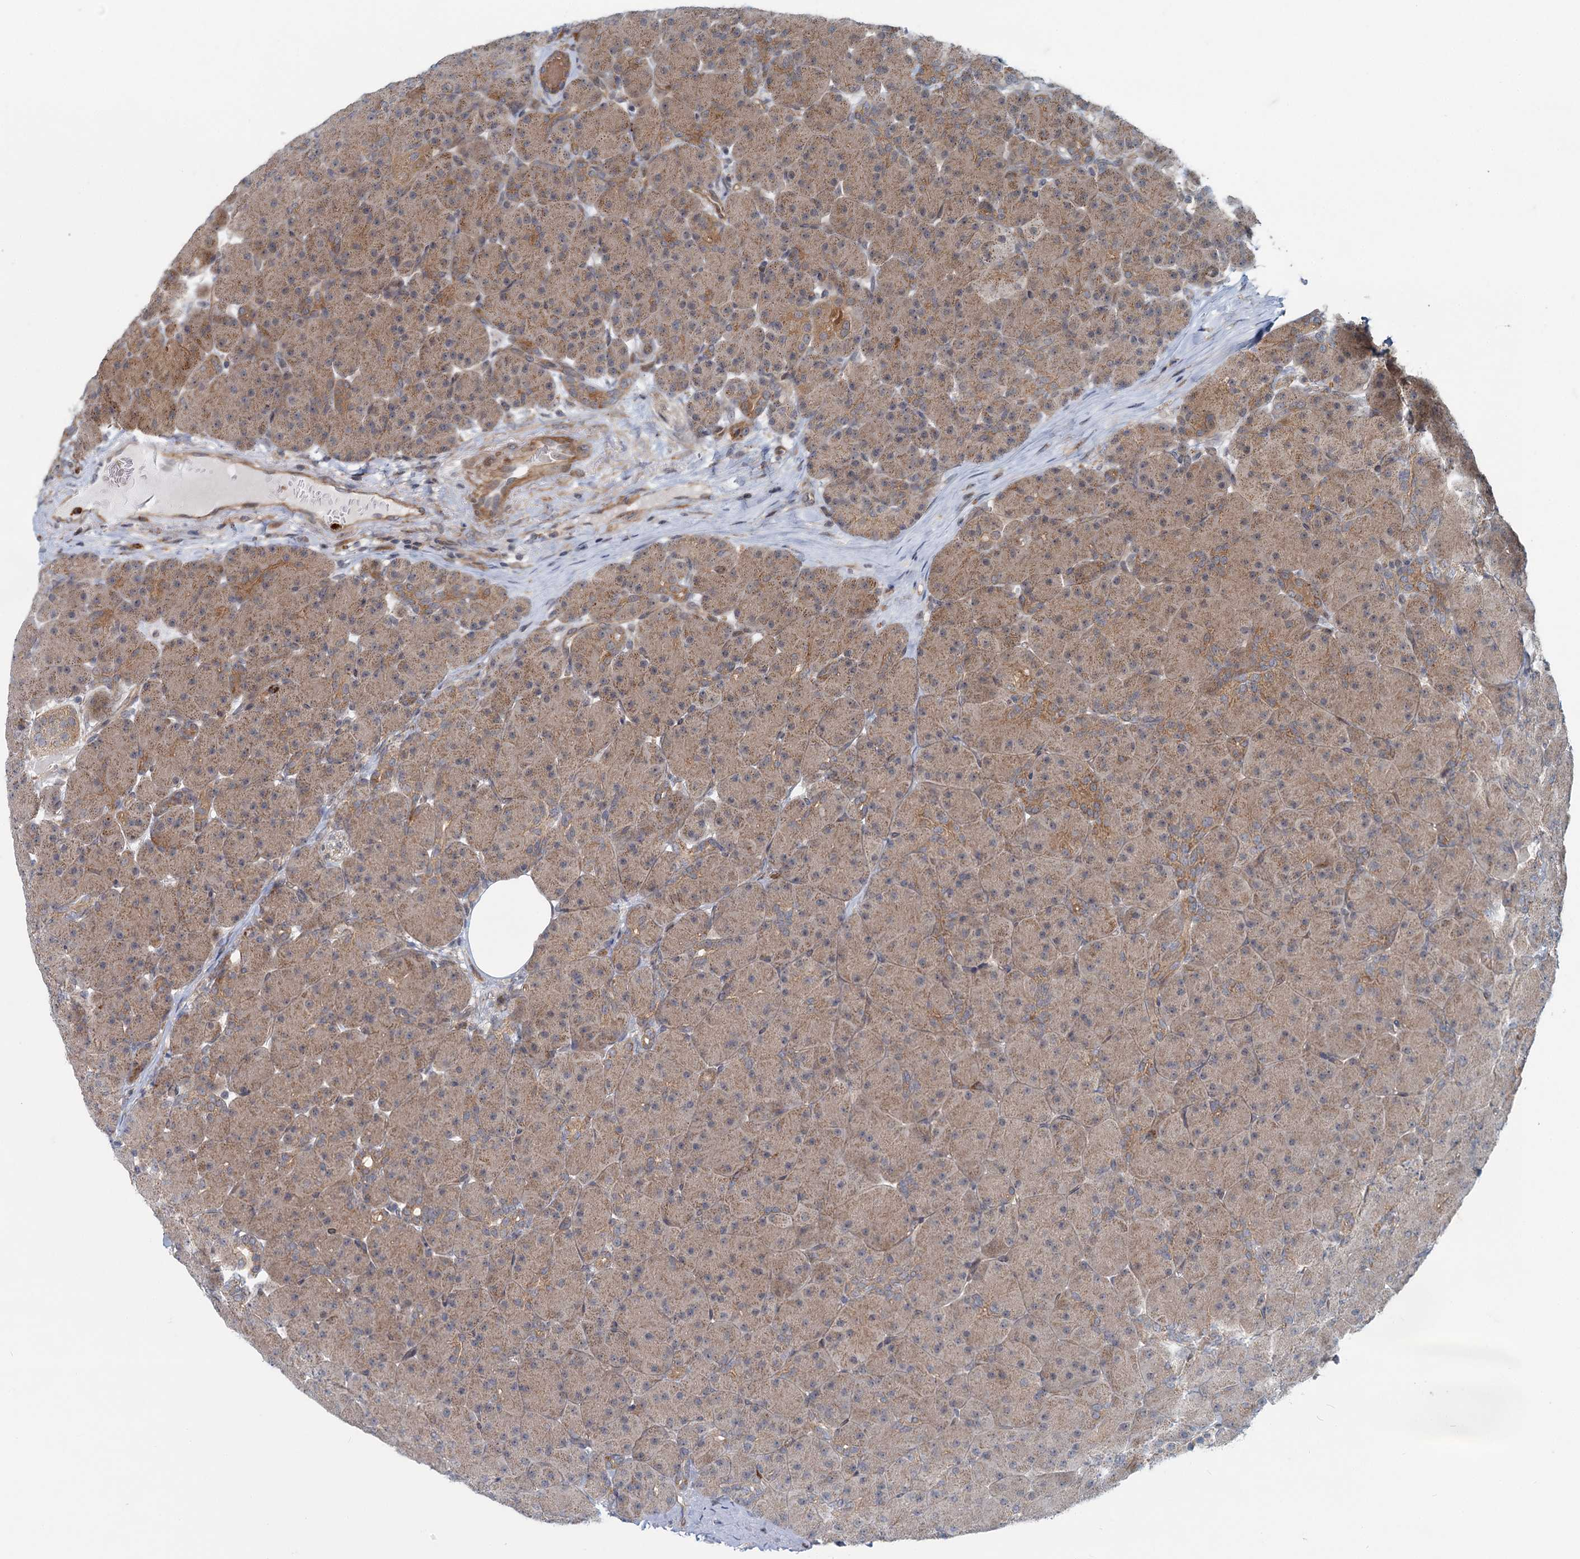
{"staining": {"intensity": "moderate", "quantity": ">75%", "location": "cytoplasmic/membranous"}, "tissue": "pancreas", "cell_type": "Exocrine glandular cells", "image_type": "normal", "snomed": [{"axis": "morphology", "description": "Normal tissue, NOS"}, {"axis": "topography", "description": "Pancreas"}], "caption": "Pancreas stained for a protein (brown) displays moderate cytoplasmic/membranous positive staining in about >75% of exocrine glandular cells.", "gene": "ADCY2", "patient": {"sex": "male", "age": 66}}